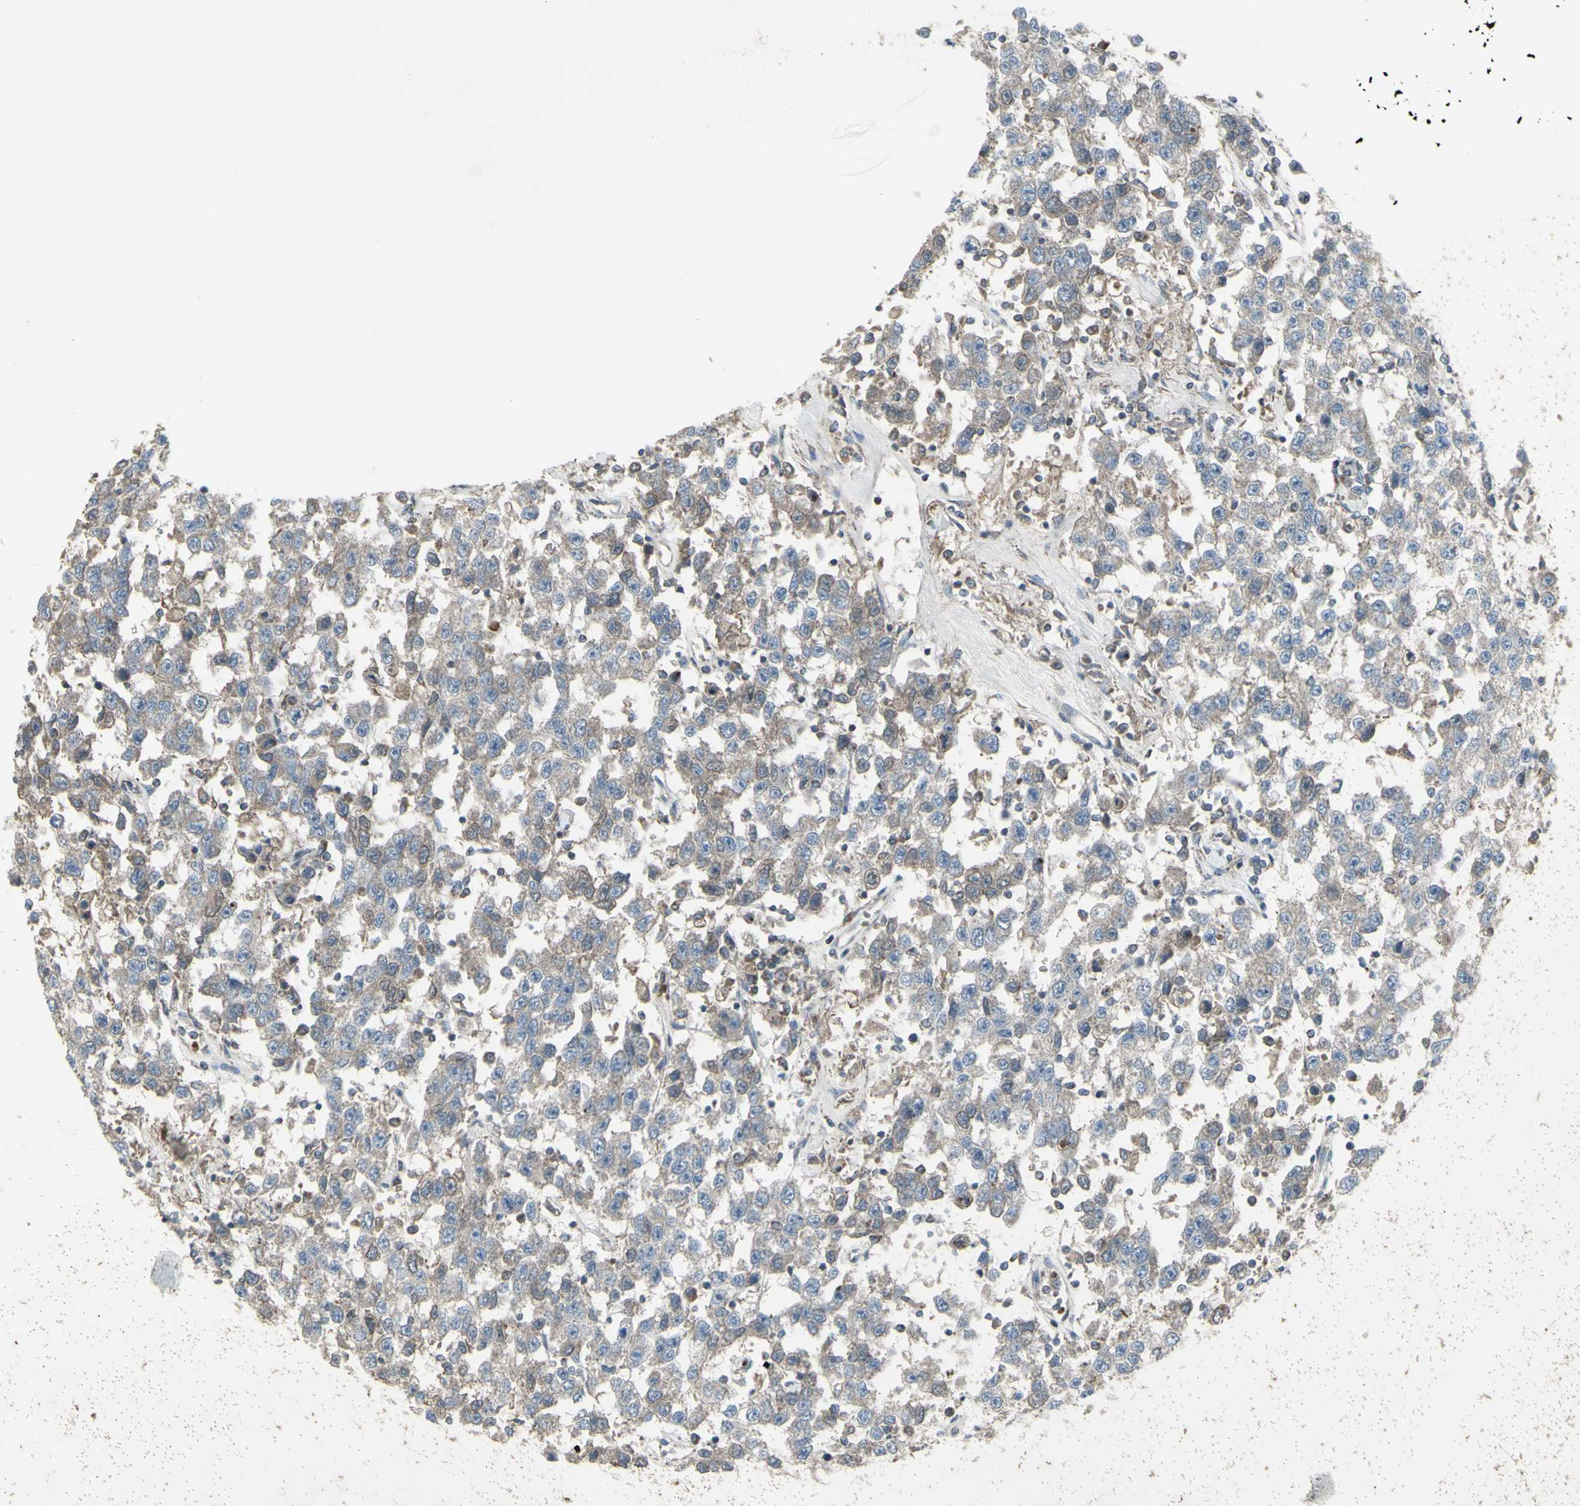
{"staining": {"intensity": "weak", "quantity": ">75%", "location": "cytoplasmic/membranous"}, "tissue": "testis cancer", "cell_type": "Tumor cells", "image_type": "cancer", "snomed": [{"axis": "morphology", "description": "Seminoma, NOS"}, {"axis": "topography", "description": "Testis"}], "caption": "Immunohistochemistry (IHC) (DAB (3,3'-diaminobenzidine)) staining of human testis seminoma shows weak cytoplasmic/membranous protein positivity in approximately >75% of tumor cells.", "gene": "SHC1", "patient": {"sex": "male", "age": 41}}